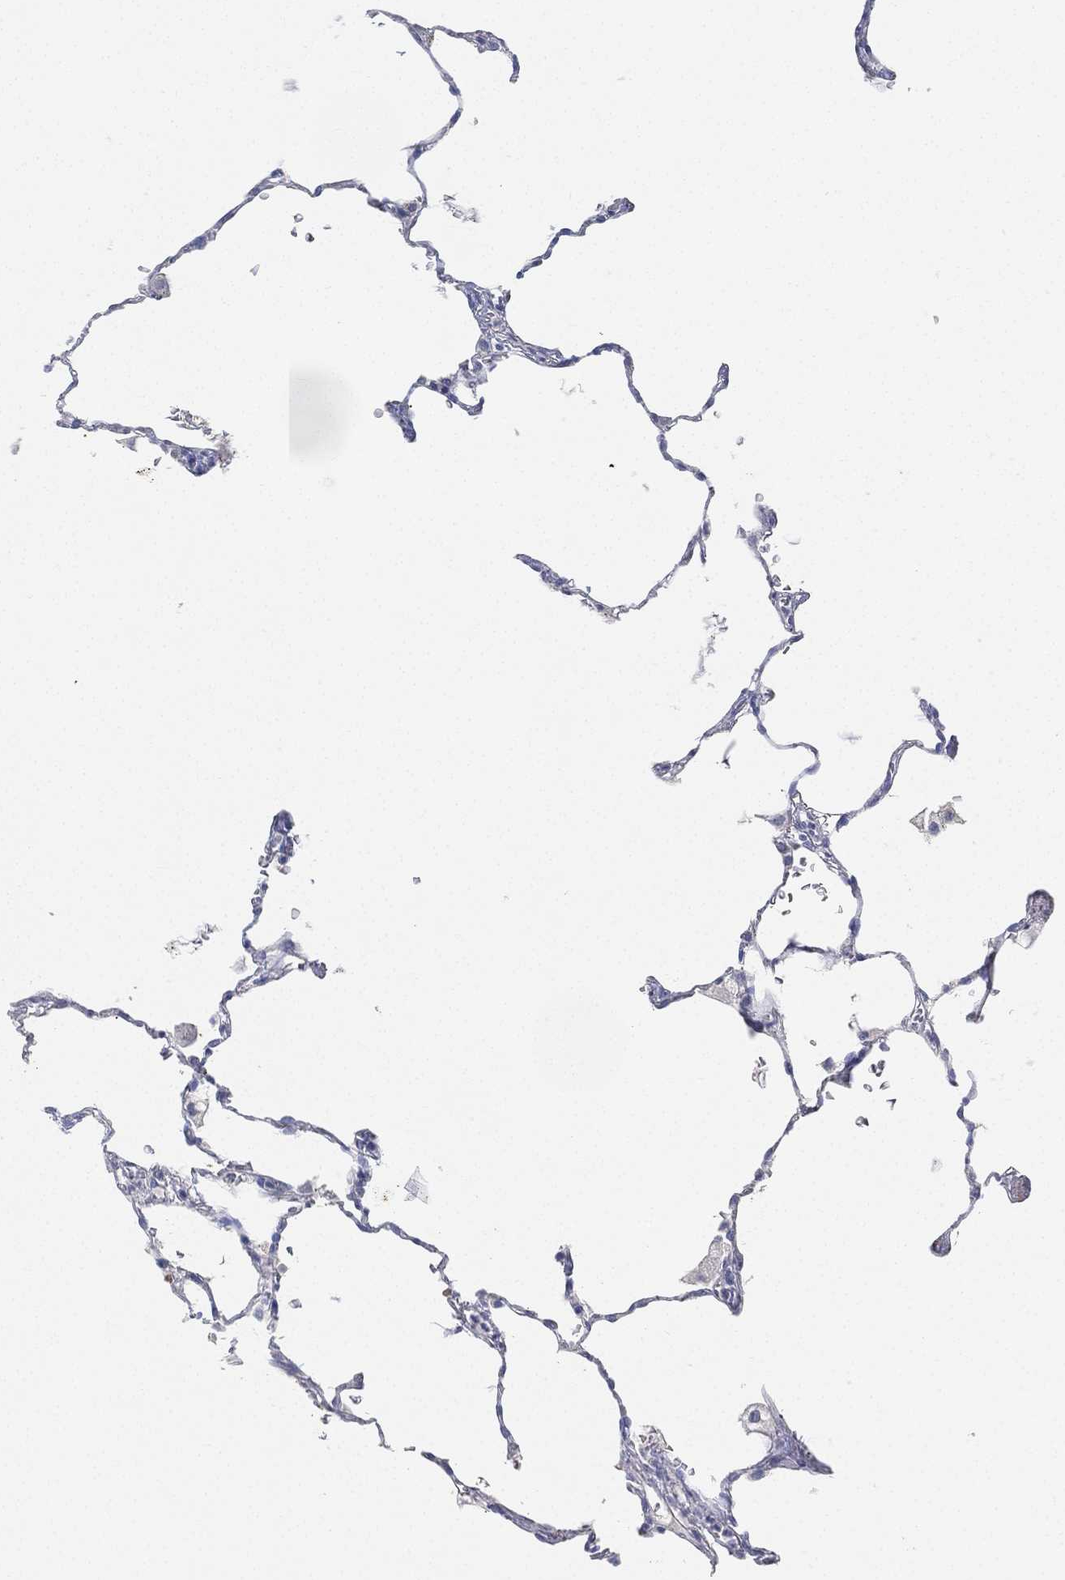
{"staining": {"intensity": "negative", "quantity": "none", "location": "none"}, "tissue": "lung", "cell_type": "Alveolar cells", "image_type": "normal", "snomed": [{"axis": "morphology", "description": "Normal tissue, NOS"}, {"axis": "morphology", "description": "Adenocarcinoma, metastatic, NOS"}, {"axis": "topography", "description": "Lung"}], "caption": "A high-resolution photomicrograph shows IHC staining of normal lung, which reveals no significant staining in alveolar cells.", "gene": "FAM187B", "patient": {"sex": "male", "age": 45}}